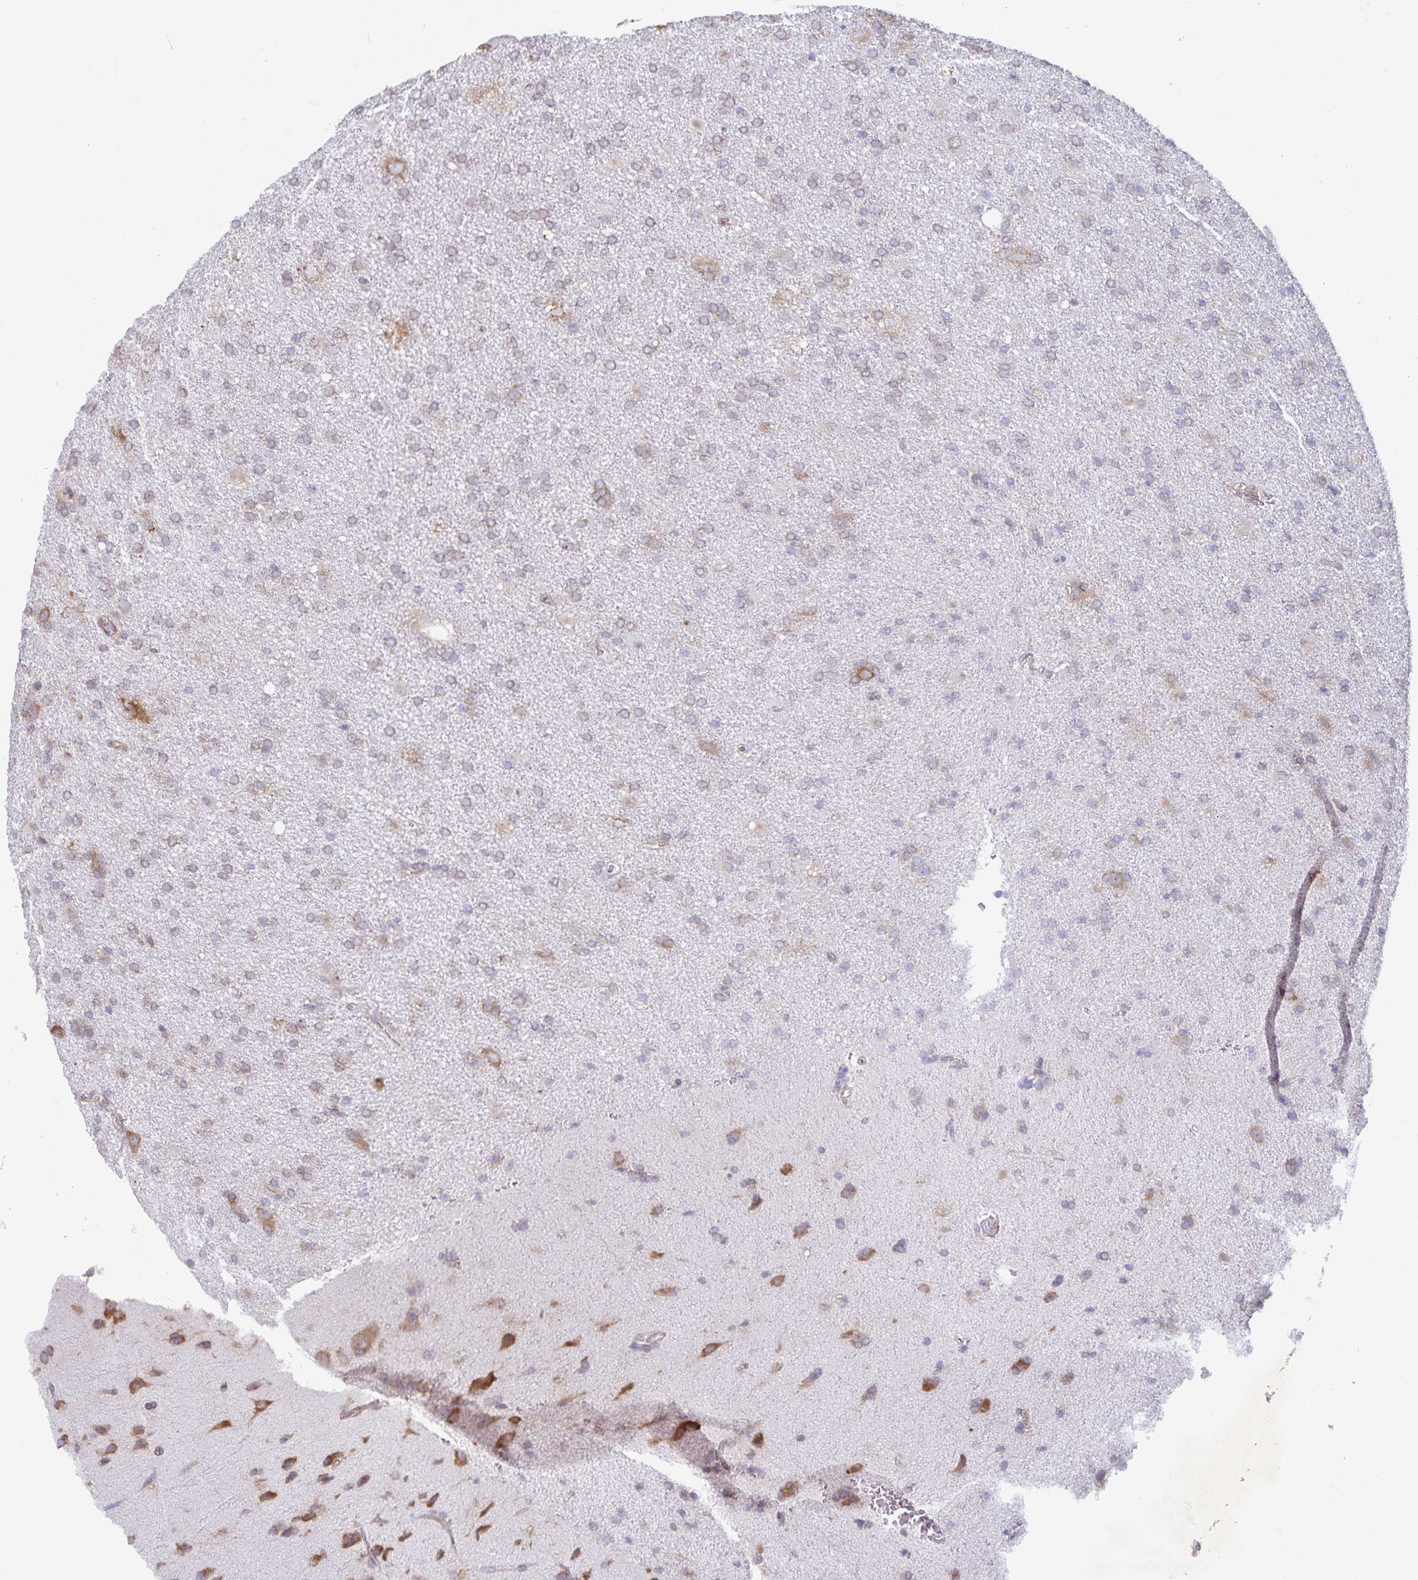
{"staining": {"intensity": "weak", "quantity": "25%-75%", "location": "cytoplasmic/membranous"}, "tissue": "glioma", "cell_type": "Tumor cells", "image_type": "cancer", "snomed": [{"axis": "morphology", "description": "Glioma, malignant, Low grade"}, {"axis": "topography", "description": "Brain"}], "caption": "Immunohistochemistry (IHC) (DAB) staining of low-grade glioma (malignant) displays weak cytoplasmic/membranous protein expression in approximately 25%-75% of tumor cells.", "gene": "FAM120A", "patient": {"sex": "male", "age": 66}}